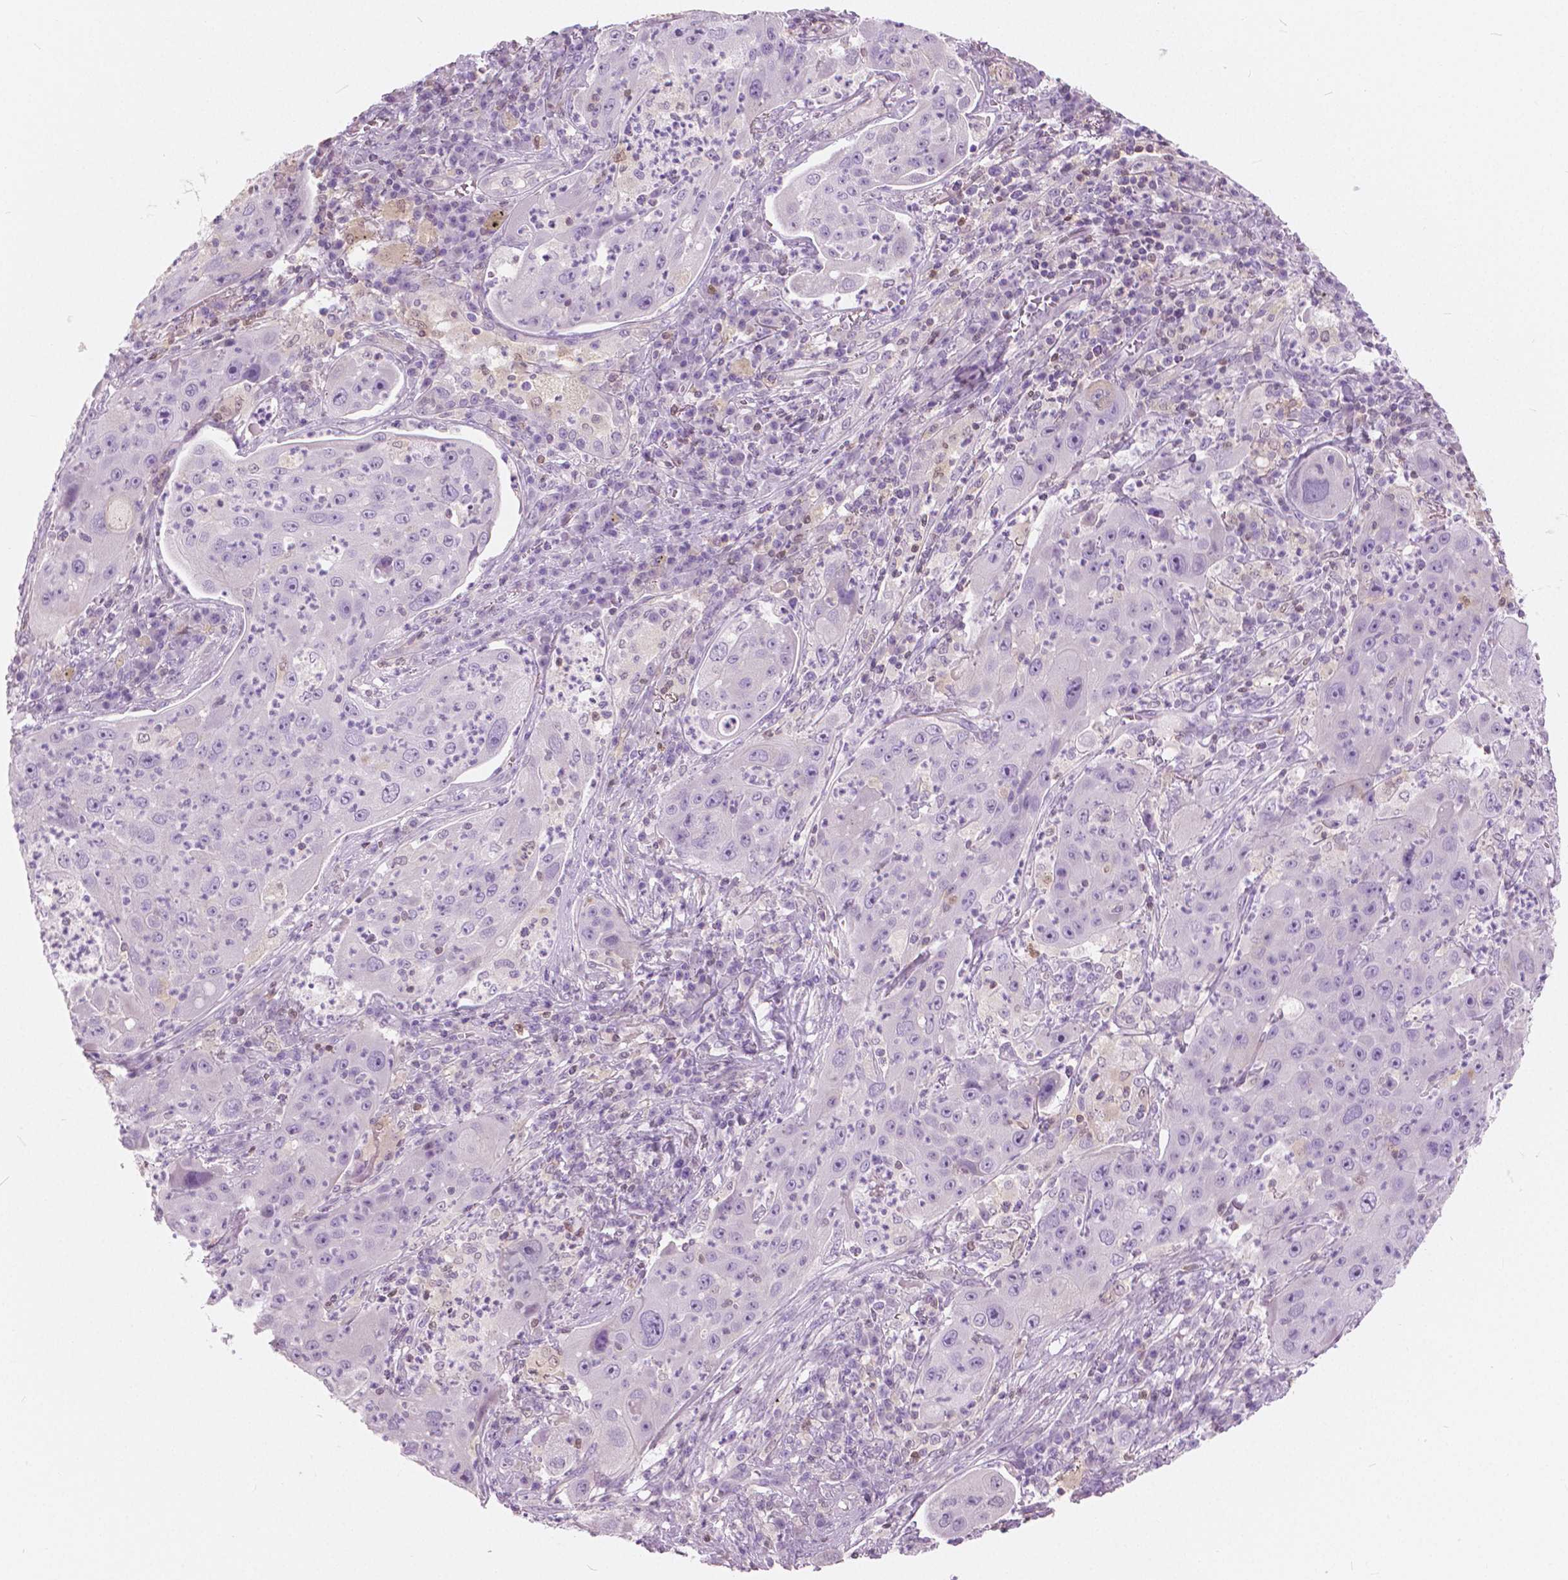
{"staining": {"intensity": "negative", "quantity": "none", "location": "none"}, "tissue": "lung cancer", "cell_type": "Tumor cells", "image_type": "cancer", "snomed": [{"axis": "morphology", "description": "Squamous cell carcinoma, NOS"}, {"axis": "topography", "description": "Lung"}], "caption": "Tumor cells show no significant protein staining in squamous cell carcinoma (lung).", "gene": "GALM", "patient": {"sex": "female", "age": 59}}